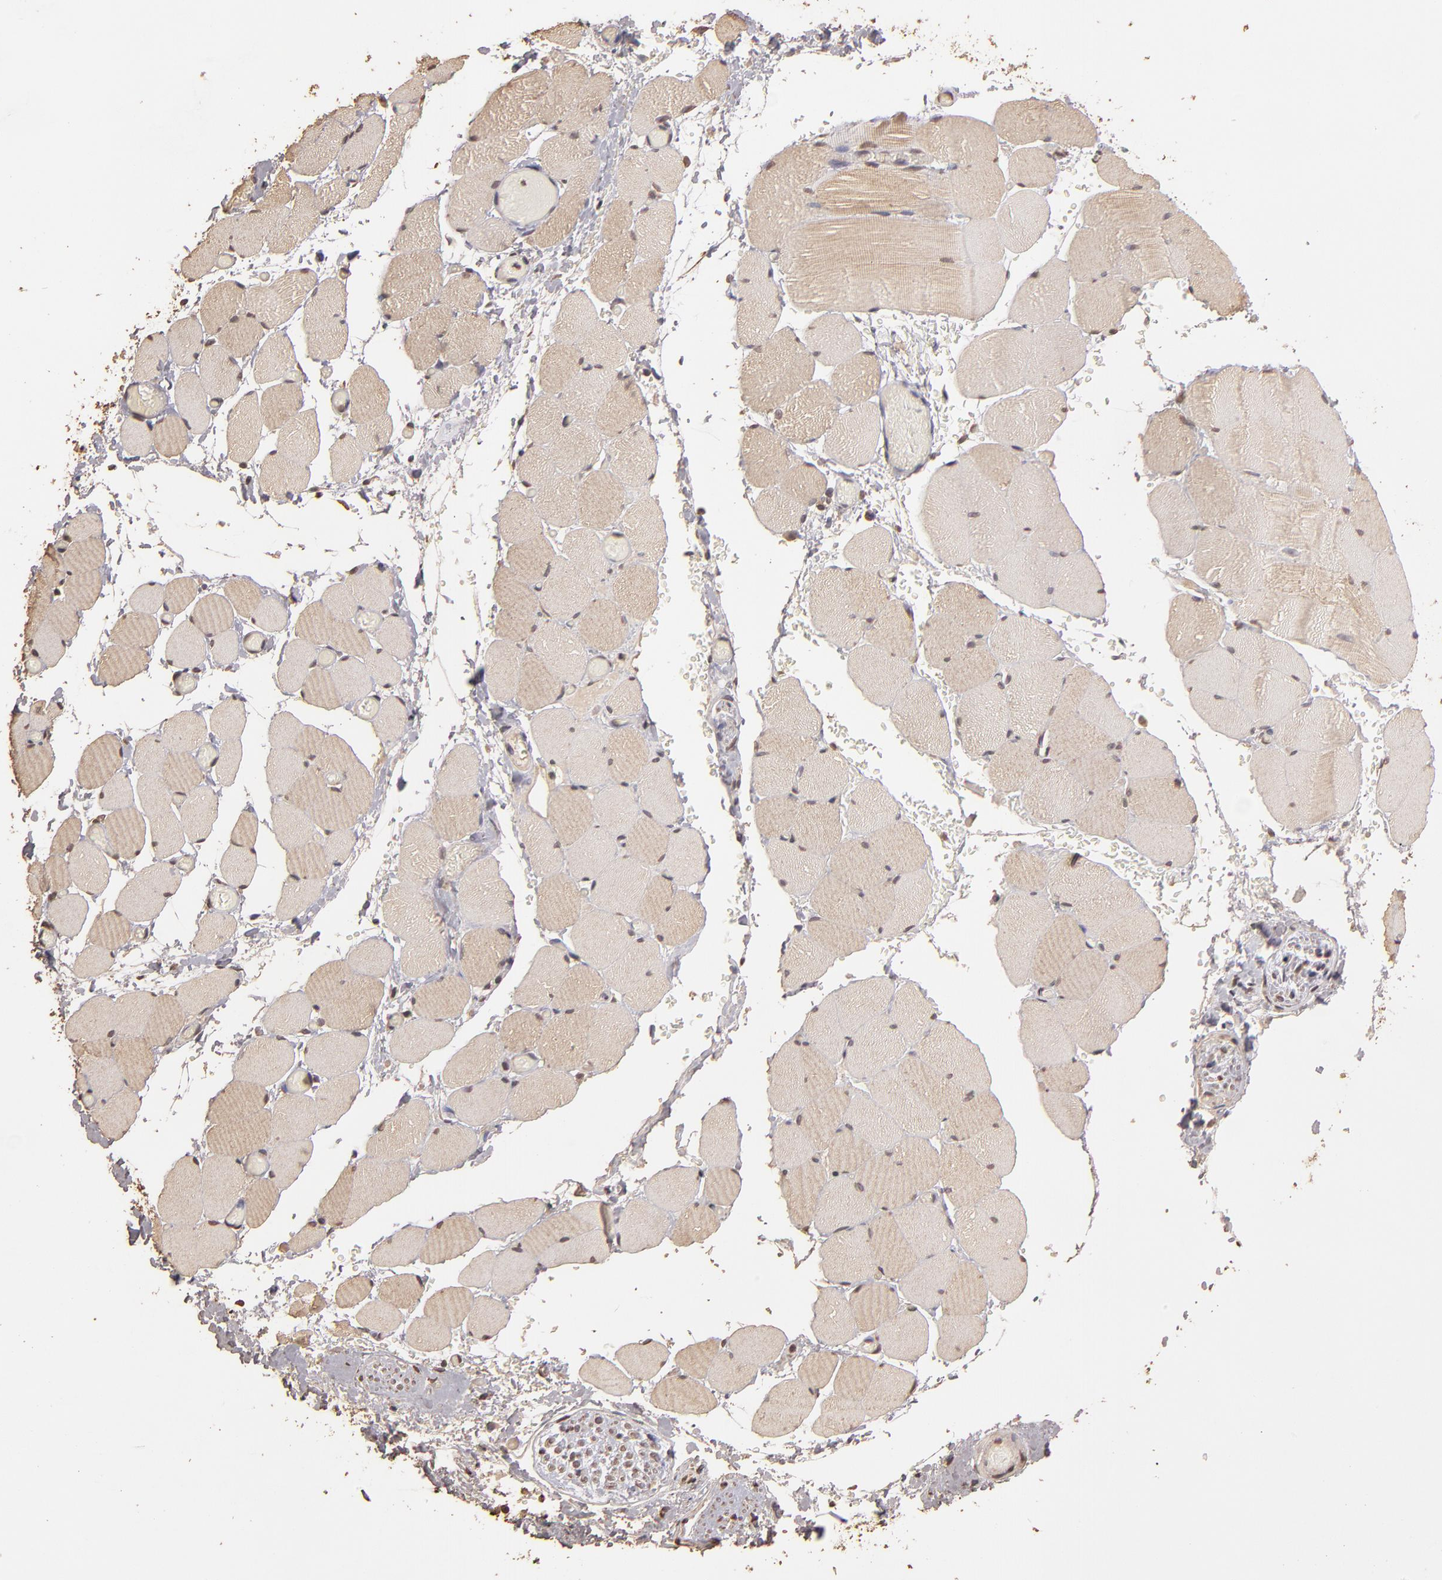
{"staining": {"intensity": "weak", "quantity": "25%-75%", "location": "cytoplasmic/membranous"}, "tissue": "skeletal muscle", "cell_type": "Myocytes", "image_type": "normal", "snomed": [{"axis": "morphology", "description": "Normal tissue, NOS"}, {"axis": "topography", "description": "Skeletal muscle"}, {"axis": "topography", "description": "Soft tissue"}], "caption": "Protein expression analysis of unremarkable human skeletal muscle reveals weak cytoplasmic/membranous positivity in approximately 25%-75% of myocytes. (DAB = brown stain, brightfield microscopy at high magnification).", "gene": "OPHN1", "patient": {"sex": "female", "age": 58}}